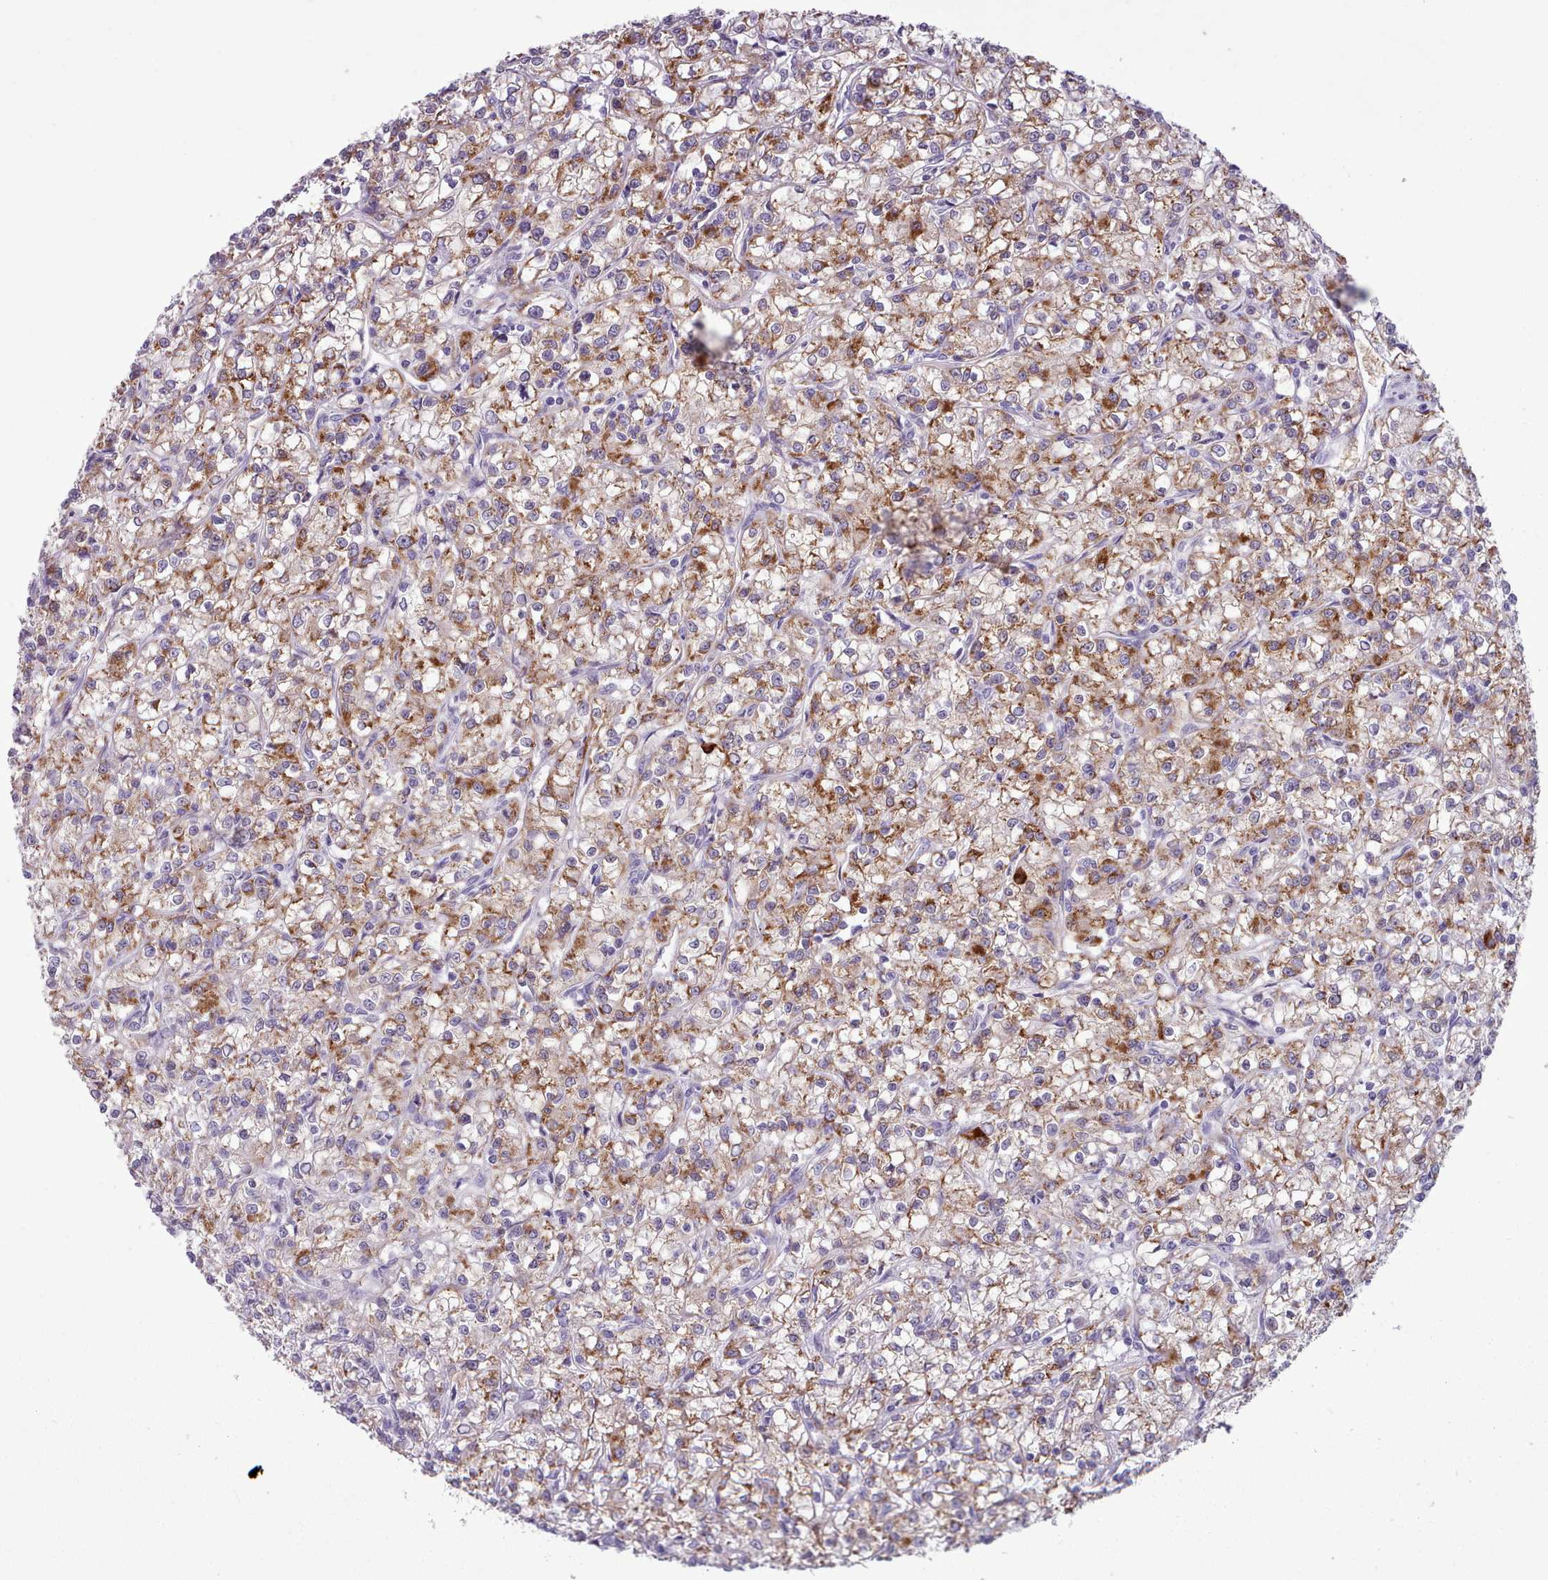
{"staining": {"intensity": "moderate", "quantity": ">75%", "location": "cytoplasmic/membranous"}, "tissue": "renal cancer", "cell_type": "Tumor cells", "image_type": "cancer", "snomed": [{"axis": "morphology", "description": "Adenocarcinoma, NOS"}, {"axis": "topography", "description": "Kidney"}], "caption": "Human renal adenocarcinoma stained with a protein marker exhibits moderate staining in tumor cells.", "gene": "AK4", "patient": {"sex": "female", "age": 59}}